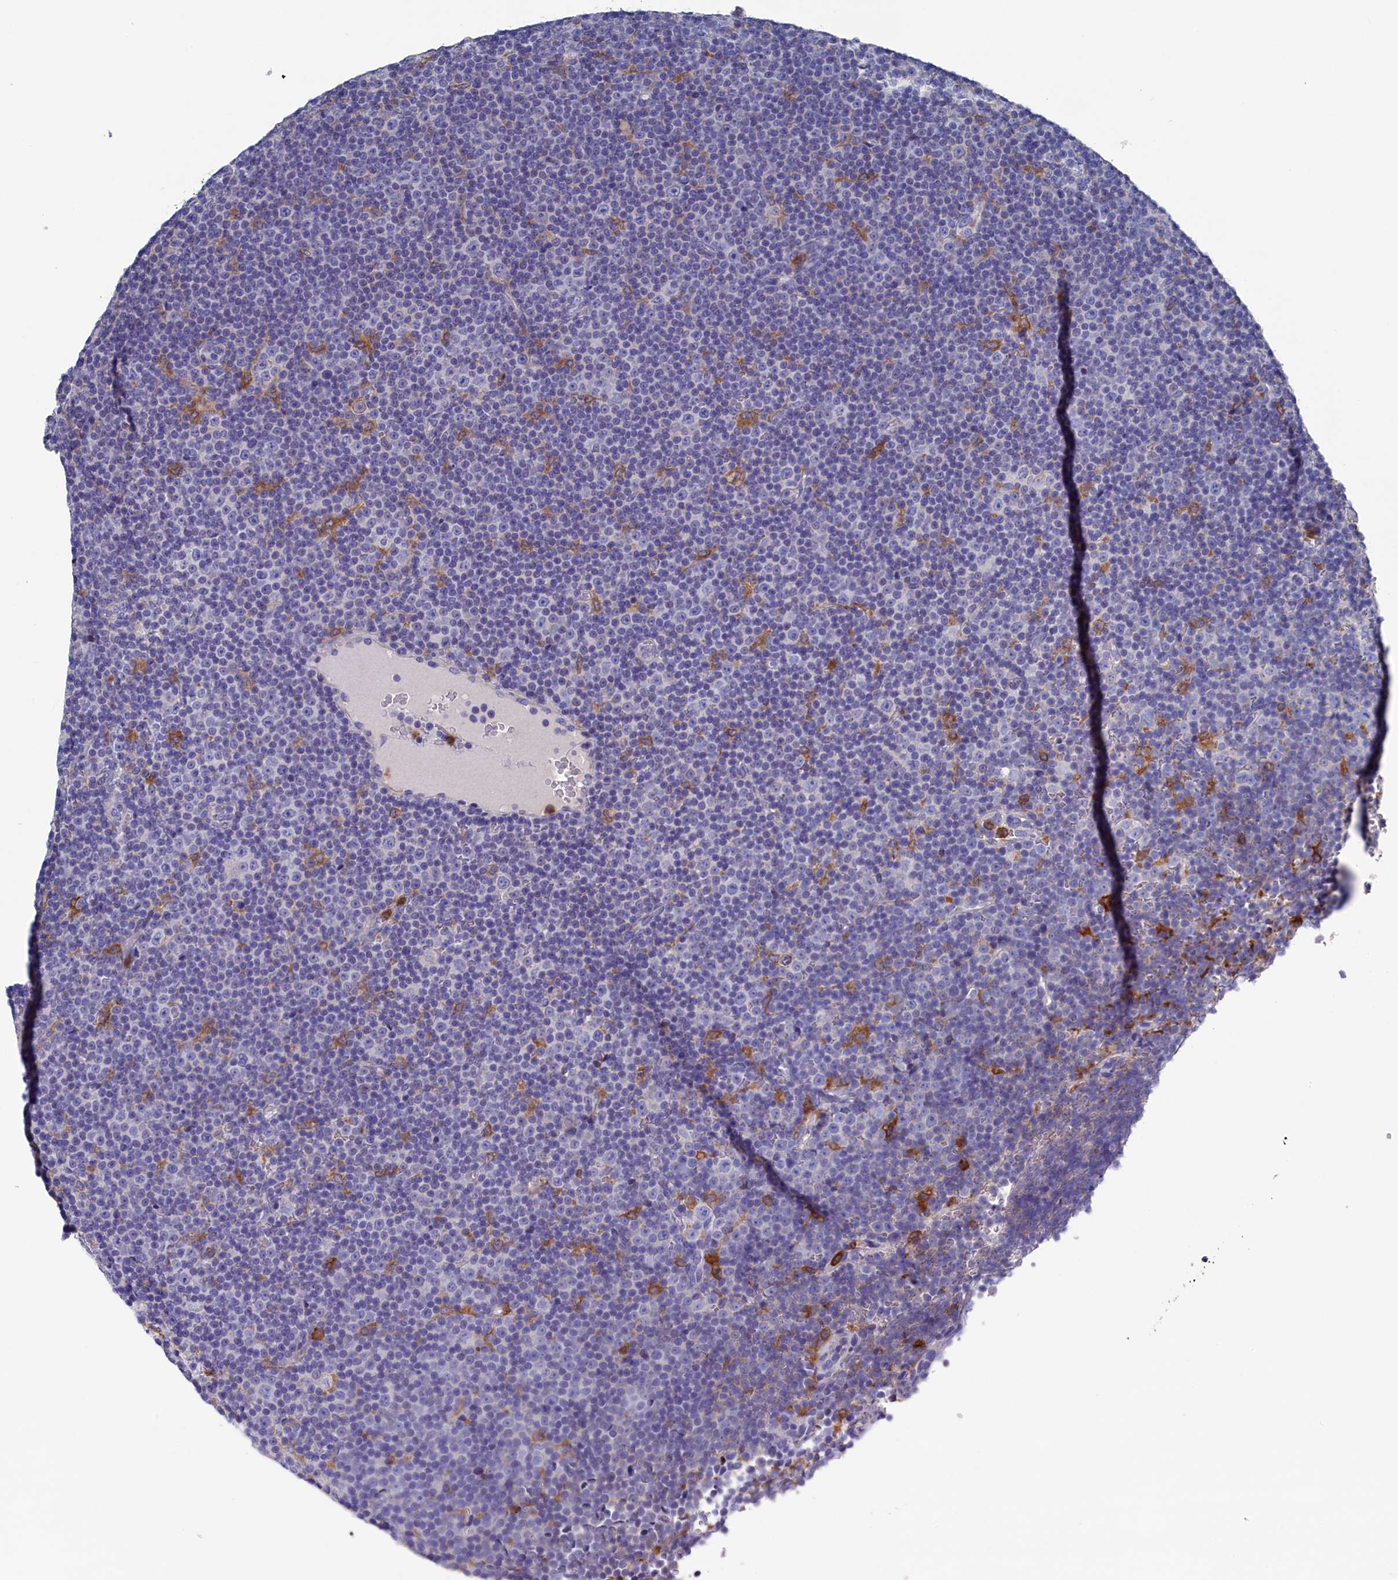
{"staining": {"intensity": "negative", "quantity": "none", "location": "none"}, "tissue": "lymphoma", "cell_type": "Tumor cells", "image_type": "cancer", "snomed": [{"axis": "morphology", "description": "Malignant lymphoma, non-Hodgkin's type, Low grade"}, {"axis": "topography", "description": "Lymph node"}], "caption": "Malignant lymphoma, non-Hodgkin's type (low-grade) was stained to show a protein in brown. There is no significant staining in tumor cells.", "gene": "TYROBP", "patient": {"sex": "female", "age": 67}}